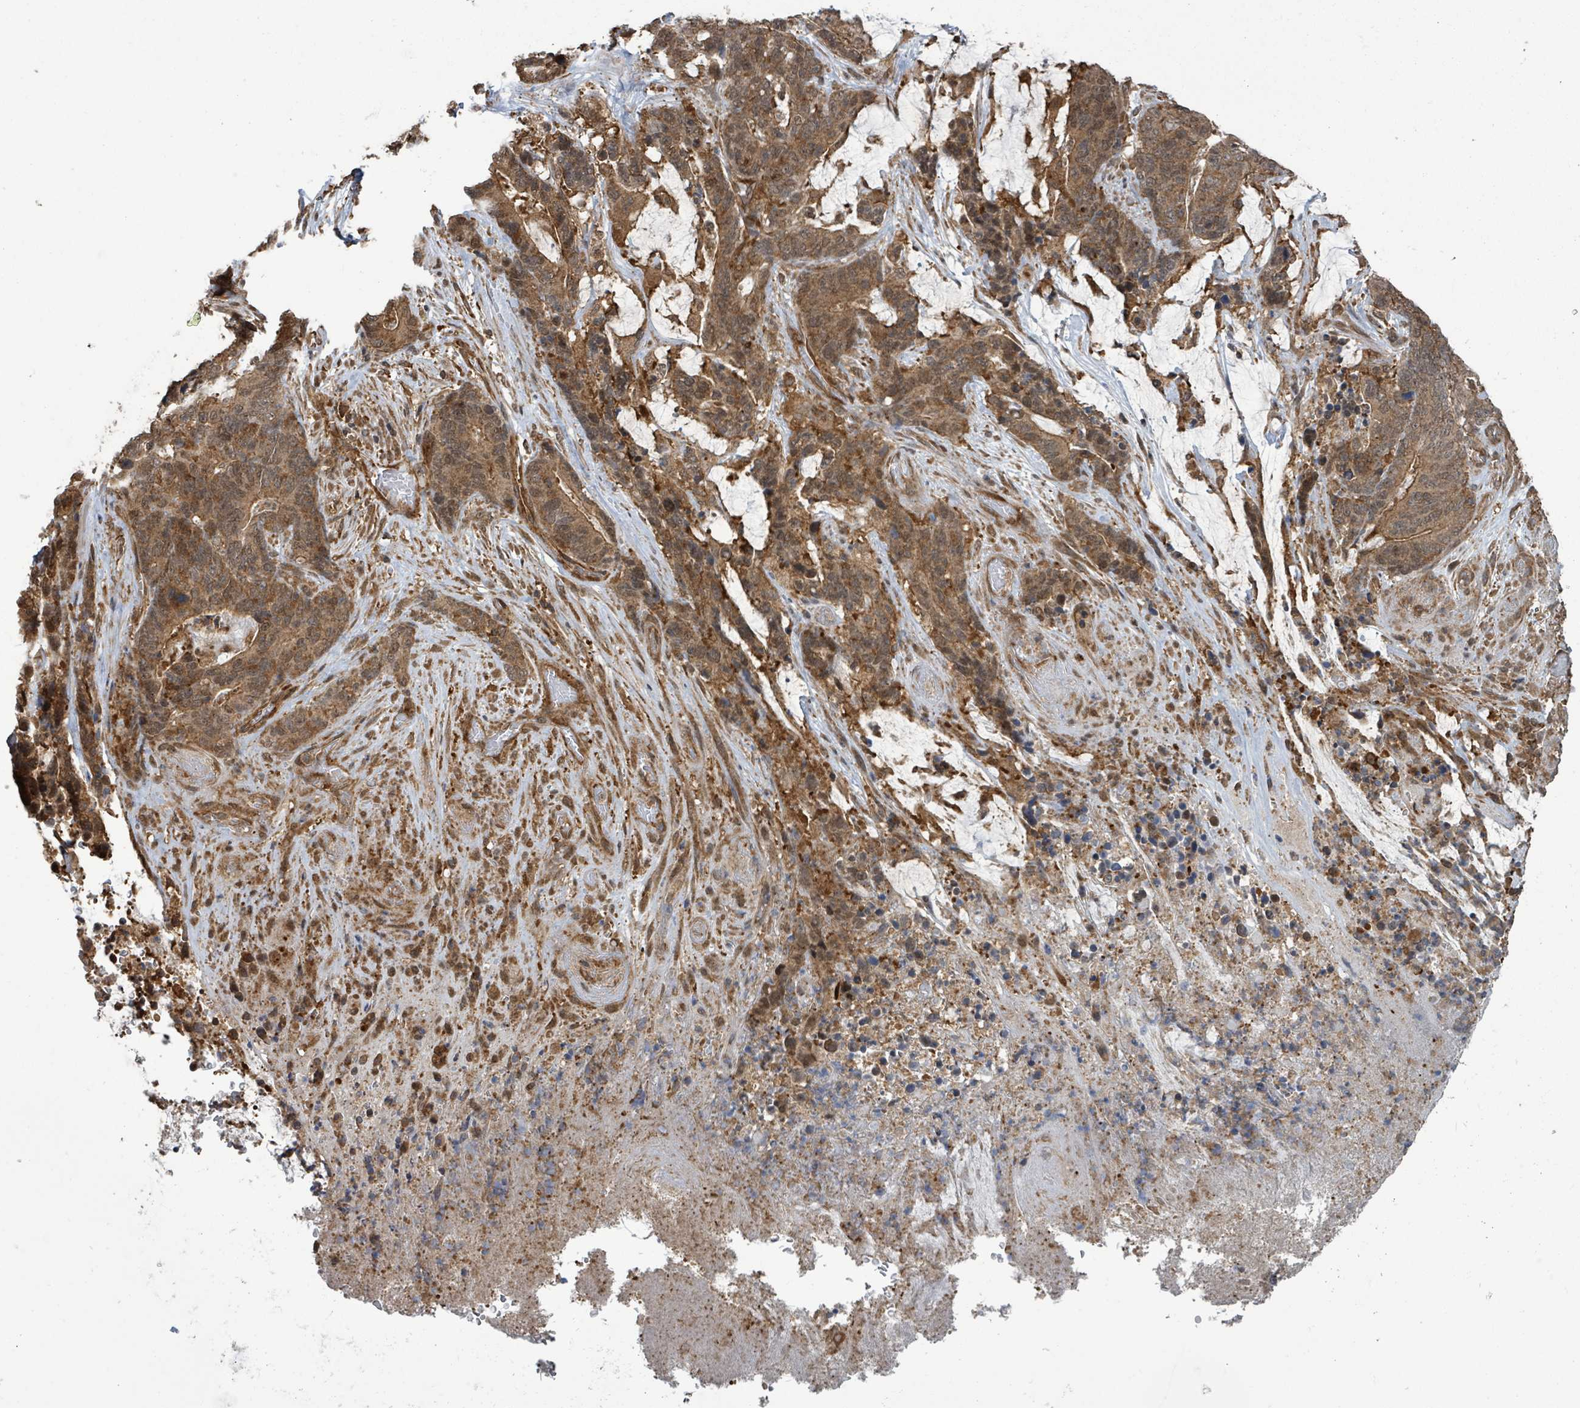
{"staining": {"intensity": "moderate", "quantity": ">75%", "location": "cytoplasmic/membranous,nuclear"}, "tissue": "stomach cancer", "cell_type": "Tumor cells", "image_type": "cancer", "snomed": [{"axis": "morphology", "description": "Normal tissue, NOS"}, {"axis": "morphology", "description": "Adenocarcinoma, NOS"}, {"axis": "topography", "description": "Stomach"}], "caption": "Stomach adenocarcinoma stained with a protein marker displays moderate staining in tumor cells.", "gene": "KLC1", "patient": {"sex": "female", "age": 64}}